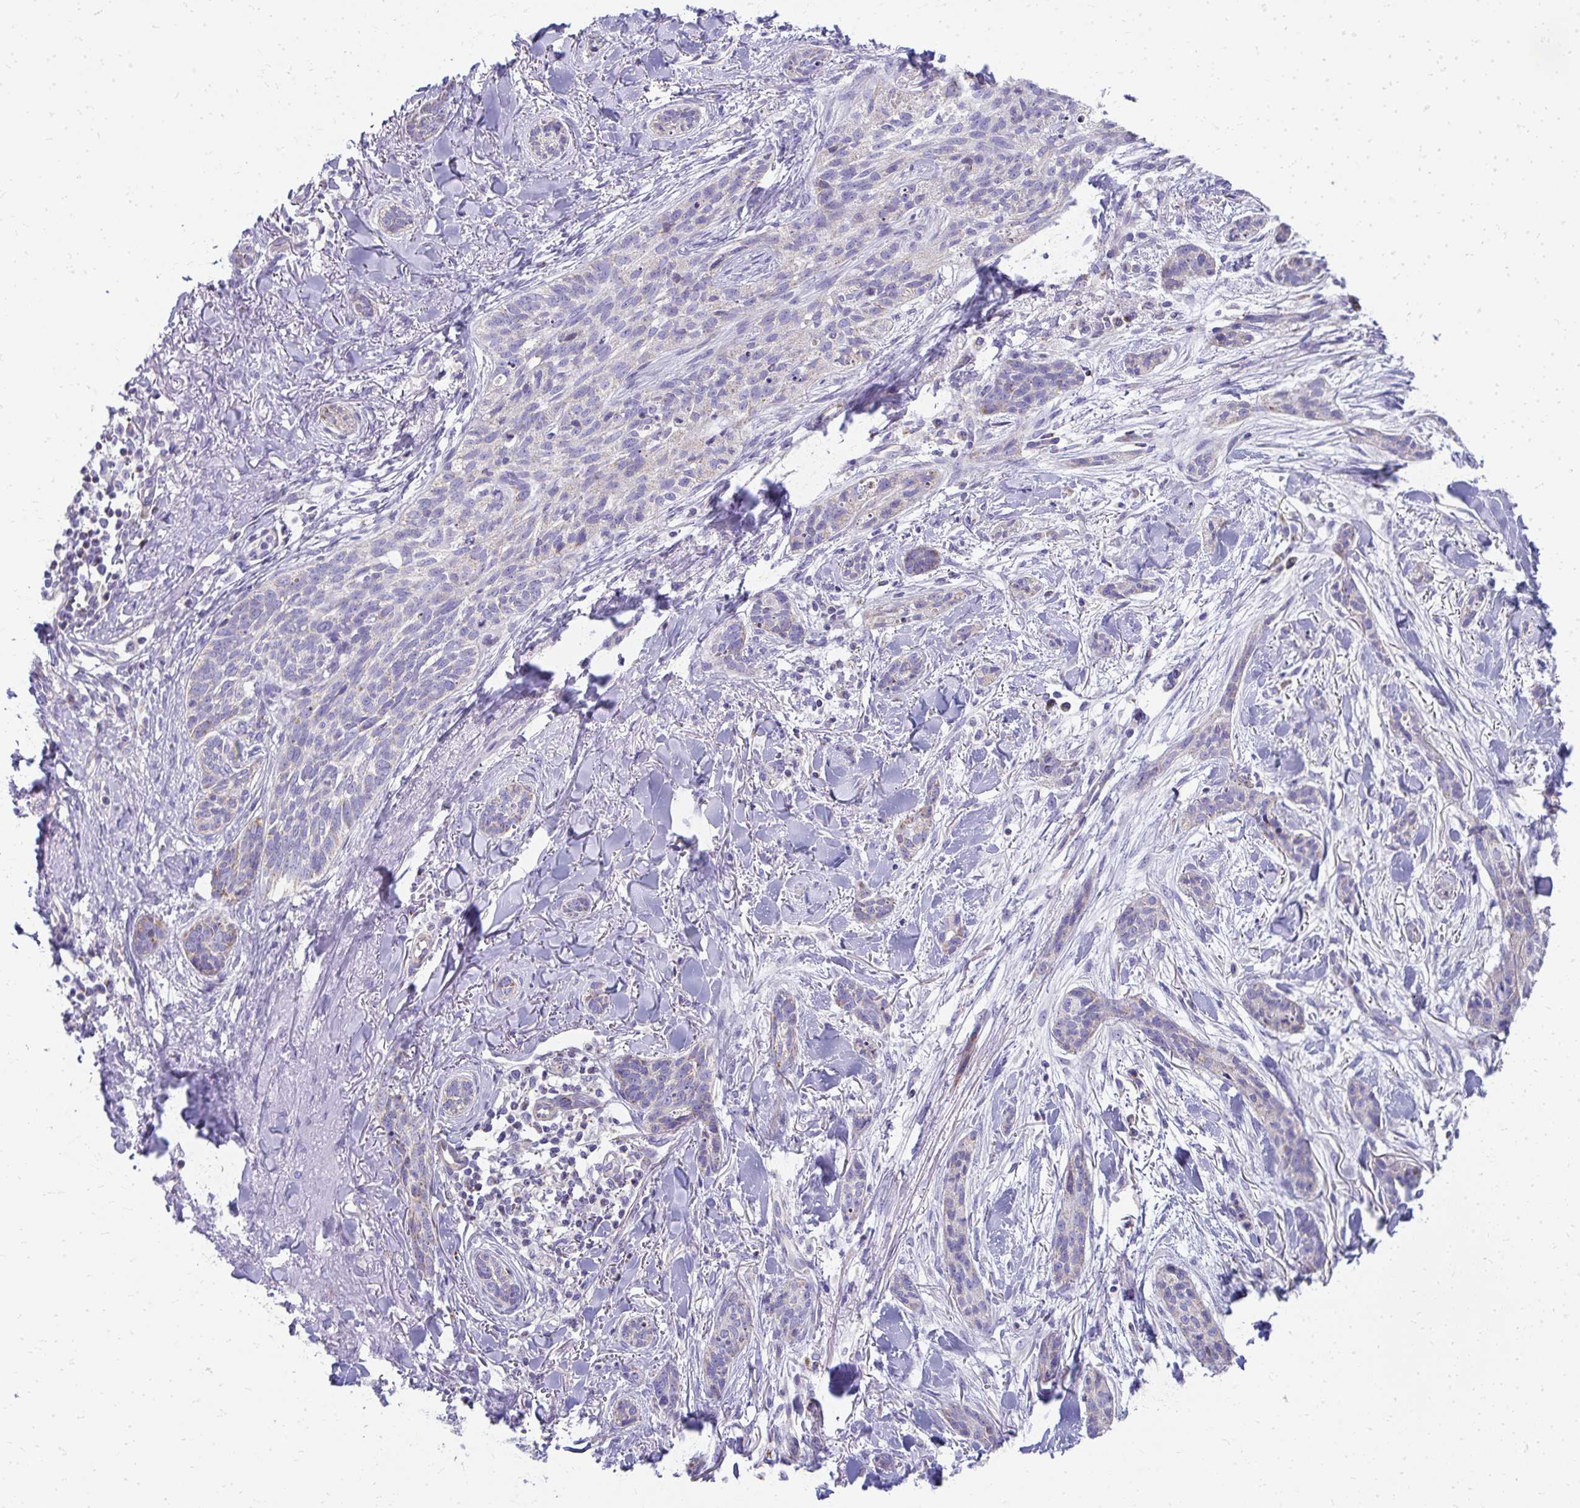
{"staining": {"intensity": "negative", "quantity": "none", "location": "none"}, "tissue": "skin cancer", "cell_type": "Tumor cells", "image_type": "cancer", "snomed": [{"axis": "morphology", "description": "Basal cell carcinoma"}, {"axis": "topography", "description": "Skin"}], "caption": "High power microscopy image of an immunohistochemistry micrograph of skin basal cell carcinoma, revealing no significant staining in tumor cells.", "gene": "IL37", "patient": {"sex": "male", "age": 52}}